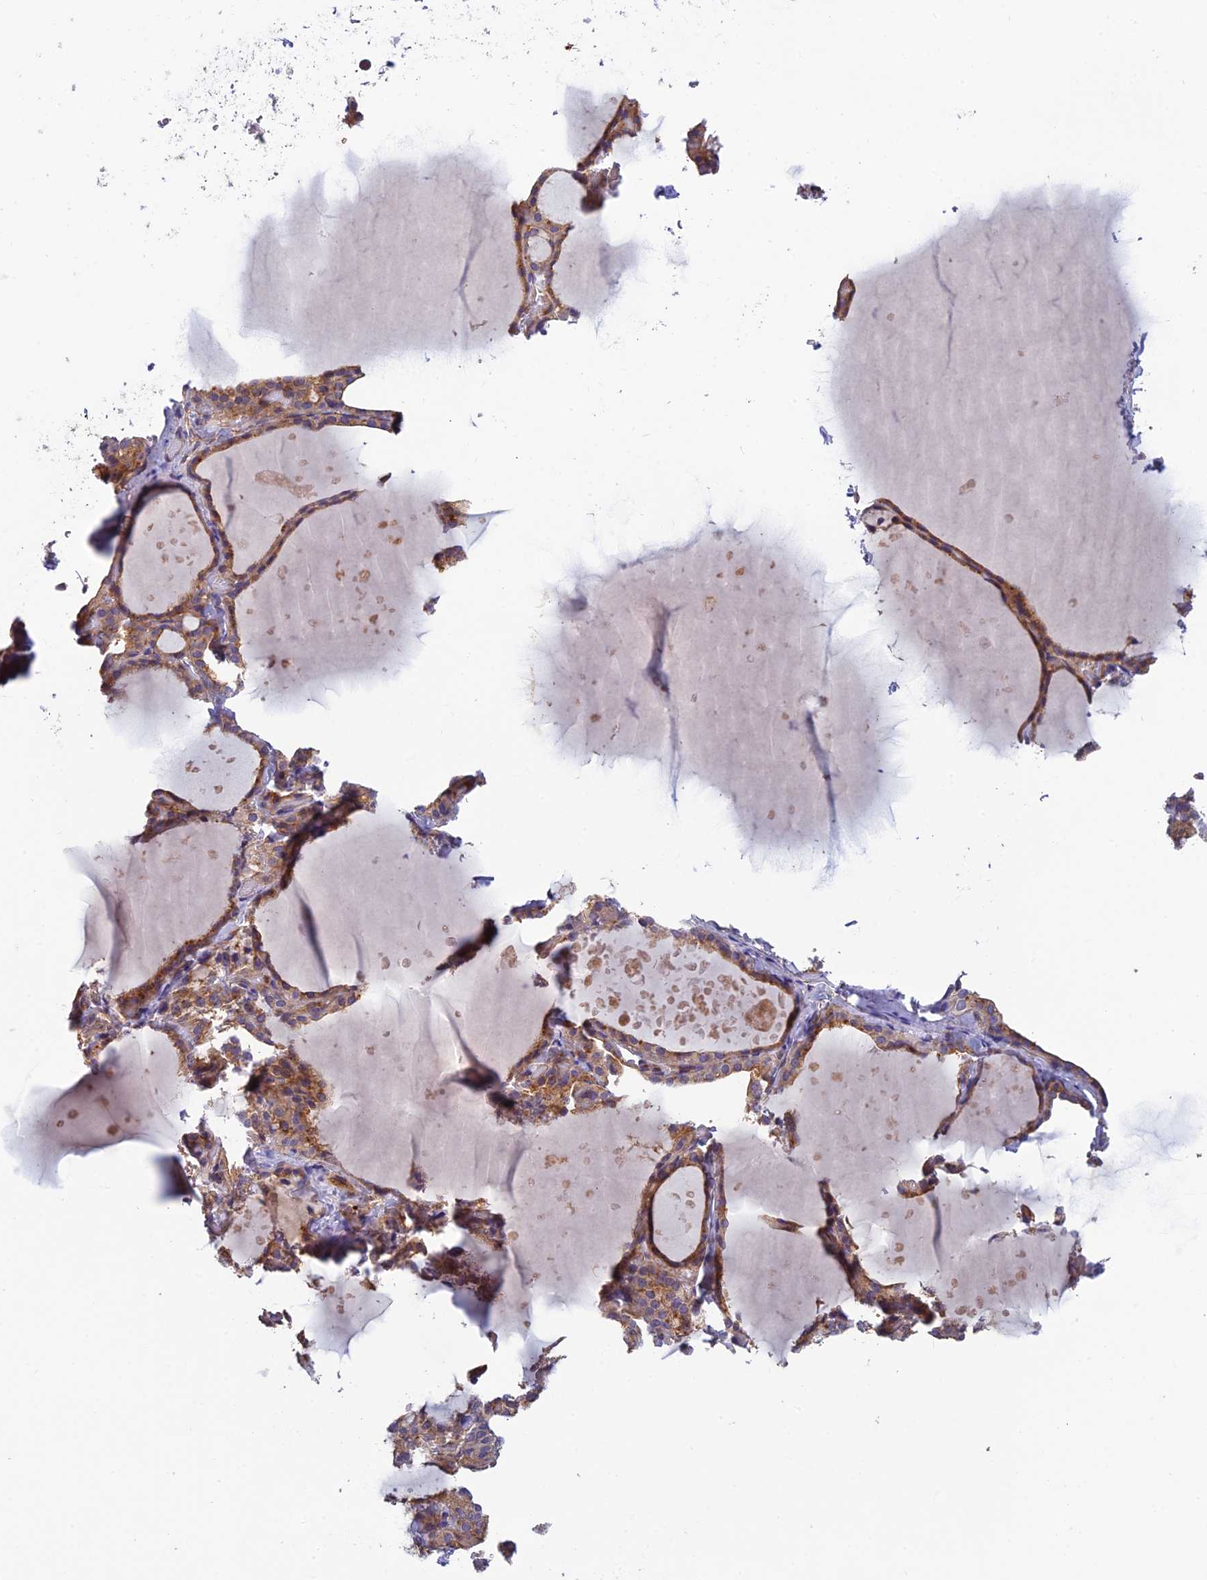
{"staining": {"intensity": "moderate", "quantity": ">75%", "location": "cytoplasmic/membranous"}, "tissue": "thyroid gland", "cell_type": "Glandular cells", "image_type": "normal", "snomed": [{"axis": "morphology", "description": "Normal tissue, NOS"}, {"axis": "topography", "description": "Thyroid gland"}], "caption": "Approximately >75% of glandular cells in normal thyroid gland show moderate cytoplasmic/membranous protein expression as visualized by brown immunohistochemical staining.", "gene": "ADAMTS15", "patient": {"sex": "female", "age": 44}}